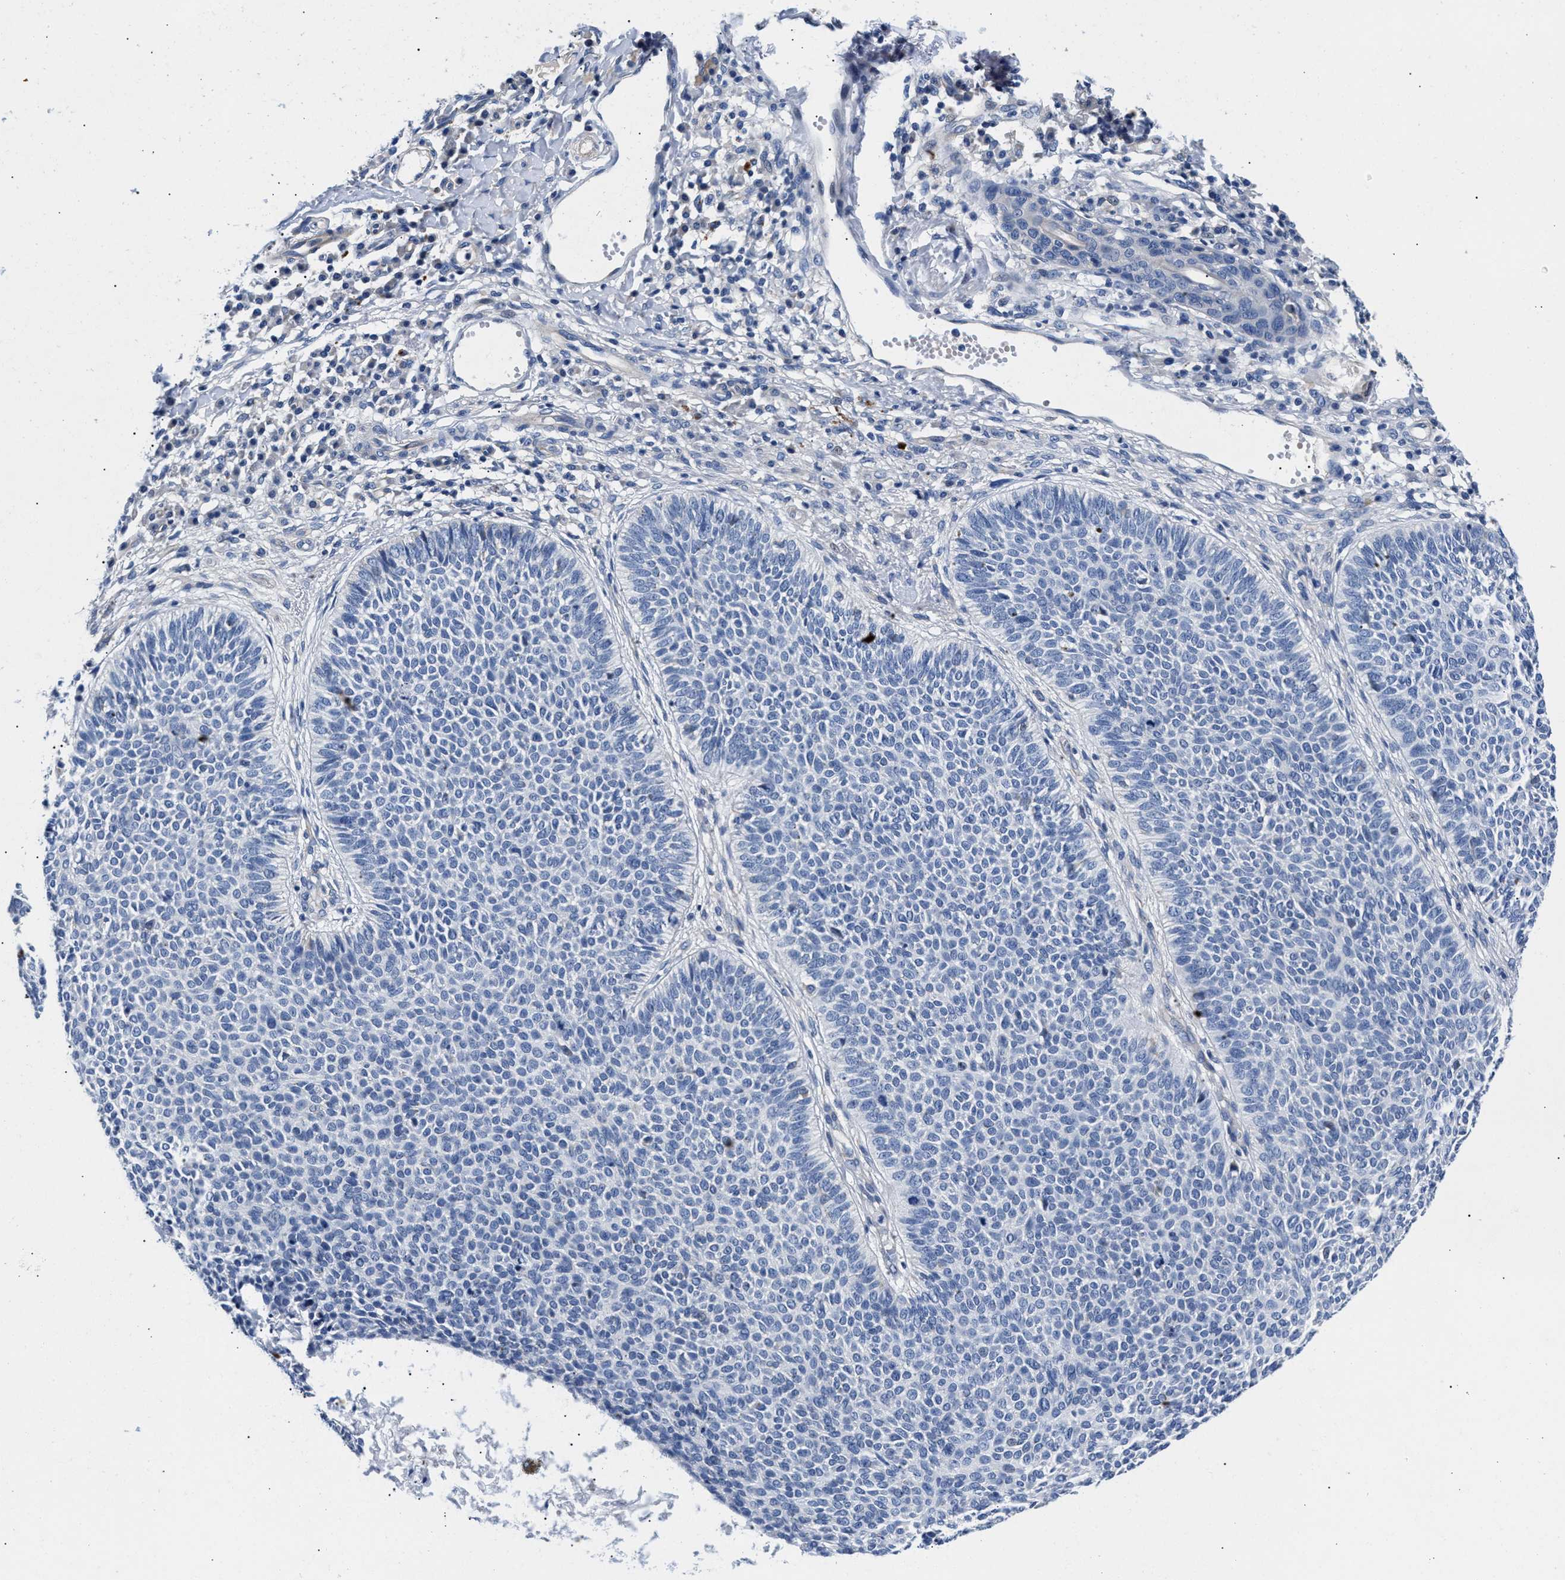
{"staining": {"intensity": "negative", "quantity": "none", "location": "none"}, "tissue": "skin cancer", "cell_type": "Tumor cells", "image_type": "cancer", "snomed": [{"axis": "morphology", "description": "Normal tissue, NOS"}, {"axis": "morphology", "description": "Basal cell carcinoma"}, {"axis": "topography", "description": "Skin"}], "caption": "Human skin cancer (basal cell carcinoma) stained for a protein using immunohistochemistry (IHC) displays no positivity in tumor cells.", "gene": "P2RY4", "patient": {"sex": "male", "age": 52}}